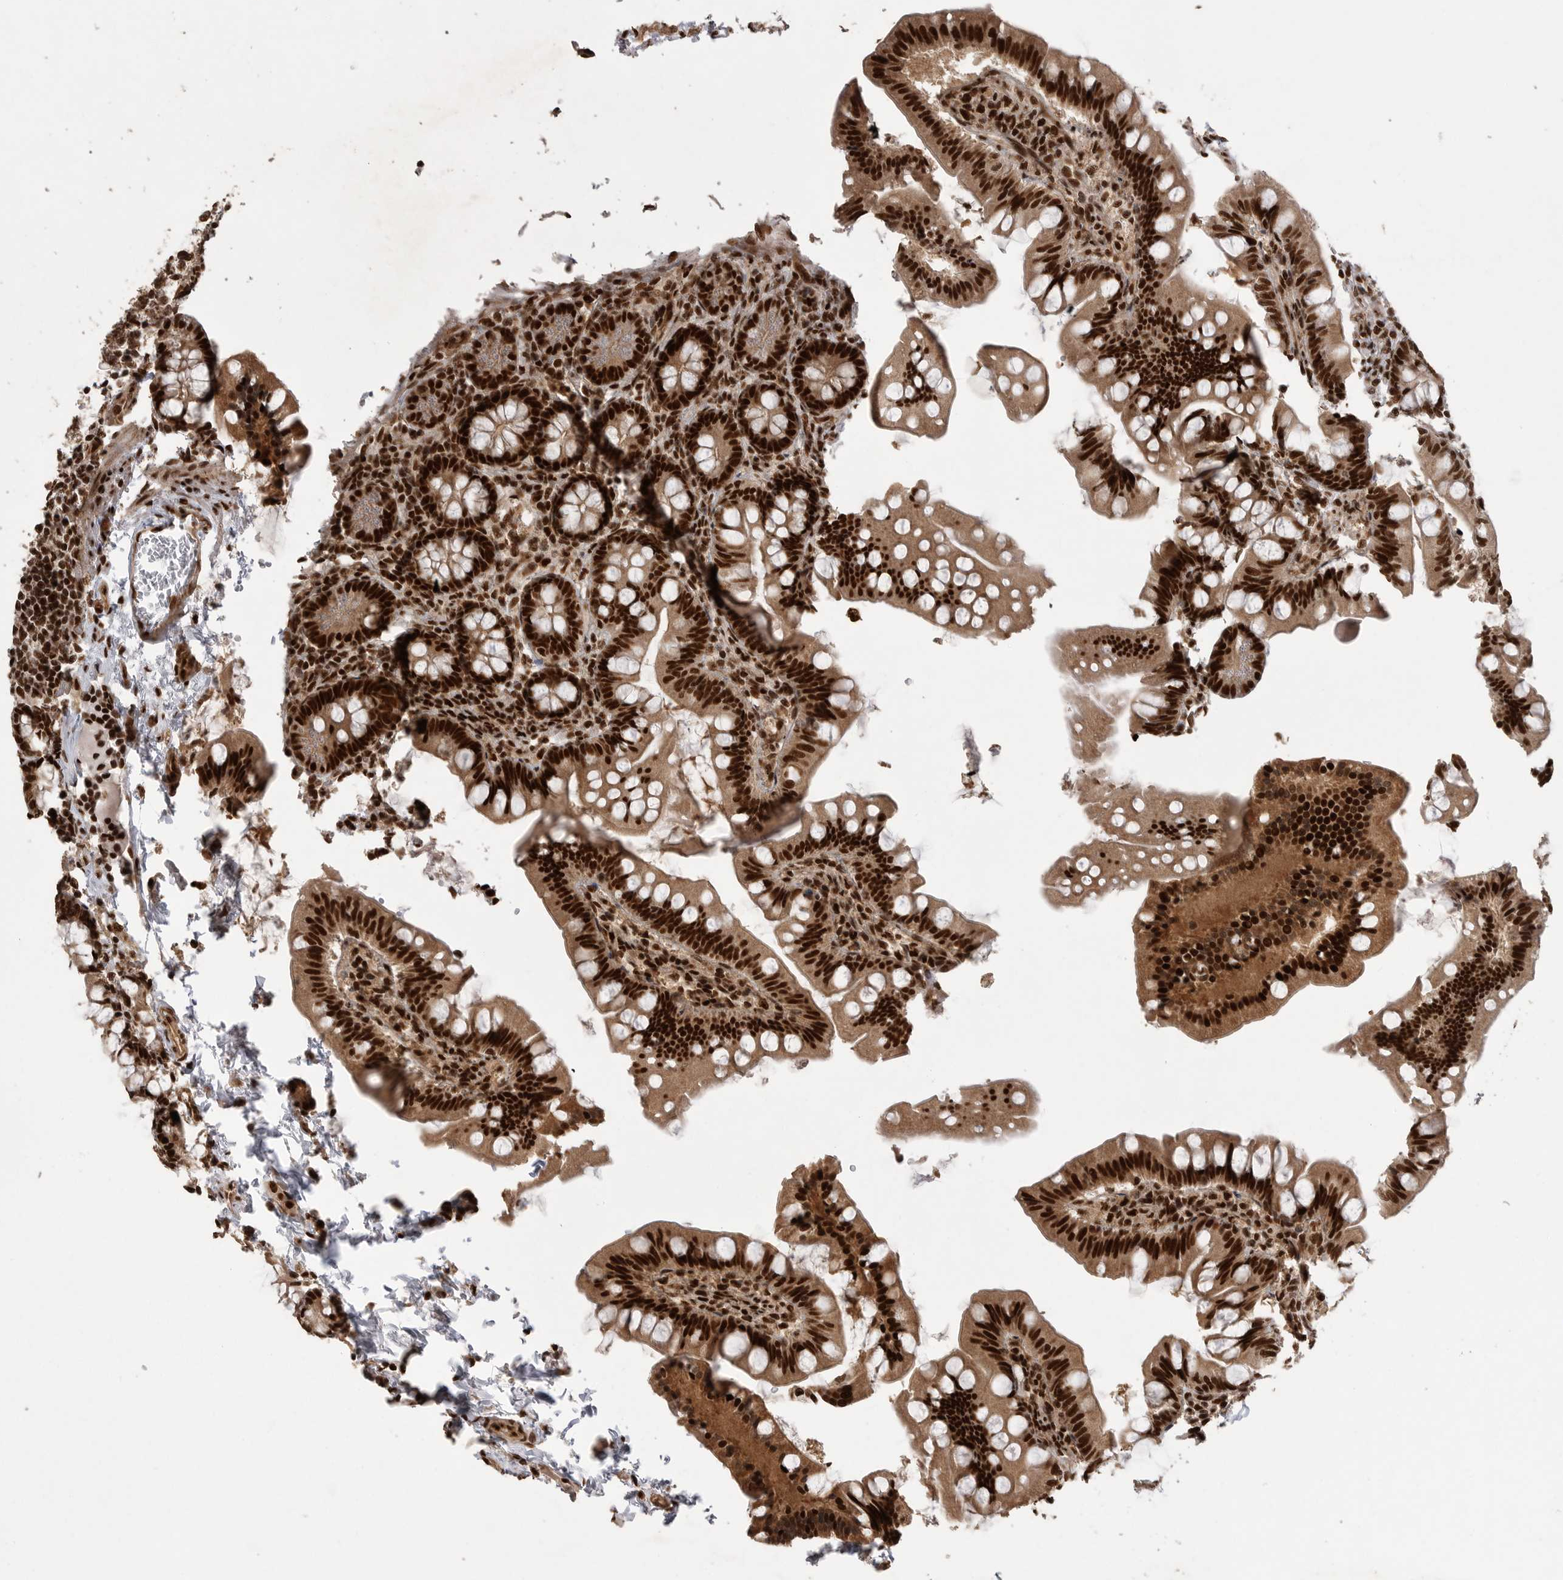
{"staining": {"intensity": "strong", "quantity": ">75%", "location": "nuclear"}, "tissue": "small intestine", "cell_type": "Glandular cells", "image_type": "normal", "snomed": [{"axis": "morphology", "description": "Normal tissue, NOS"}, {"axis": "topography", "description": "Small intestine"}], "caption": "This is a micrograph of immunohistochemistry staining of unremarkable small intestine, which shows strong staining in the nuclear of glandular cells.", "gene": "PPP1R8", "patient": {"sex": "male", "age": 7}}